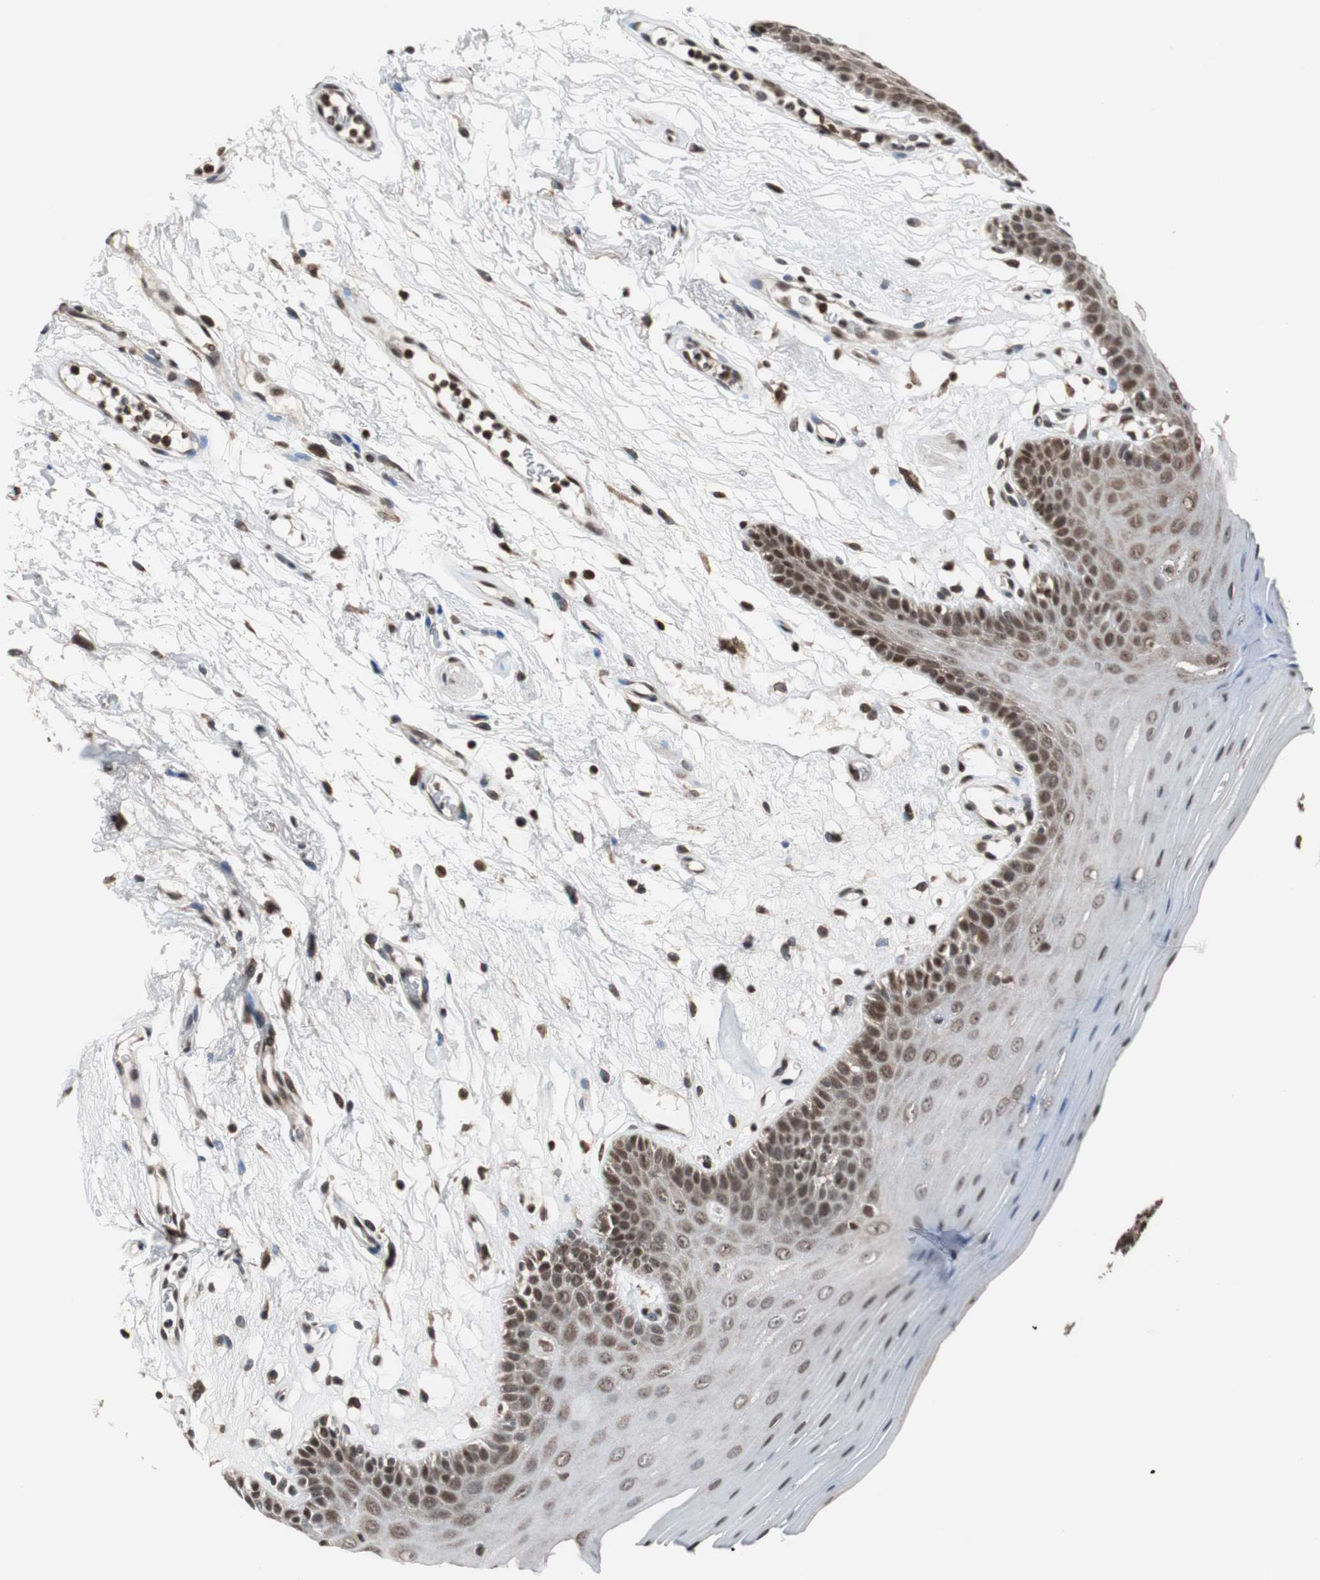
{"staining": {"intensity": "strong", "quantity": "25%-75%", "location": "nuclear"}, "tissue": "oral mucosa", "cell_type": "Squamous epithelial cells", "image_type": "normal", "snomed": [{"axis": "morphology", "description": "Normal tissue, NOS"}, {"axis": "morphology", "description": "Squamous cell carcinoma, NOS"}, {"axis": "topography", "description": "Skeletal muscle"}, {"axis": "topography", "description": "Oral tissue"}, {"axis": "topography", "description": "Head-Neck"}], "caption": "Immunohistochemistry of unremarkable human oral mucosa demonstrates high levels of strong nuclear positivity in approximately 25%-75% of squamous epithelial cells. Using DAB (3,3'-diaminobenzidine) (brown) and hematoxylin (blue) stains, captured at high magnification using brightfield microscopy.", "gene": "REST", "patient": {"sex": "male", "age": 71}}